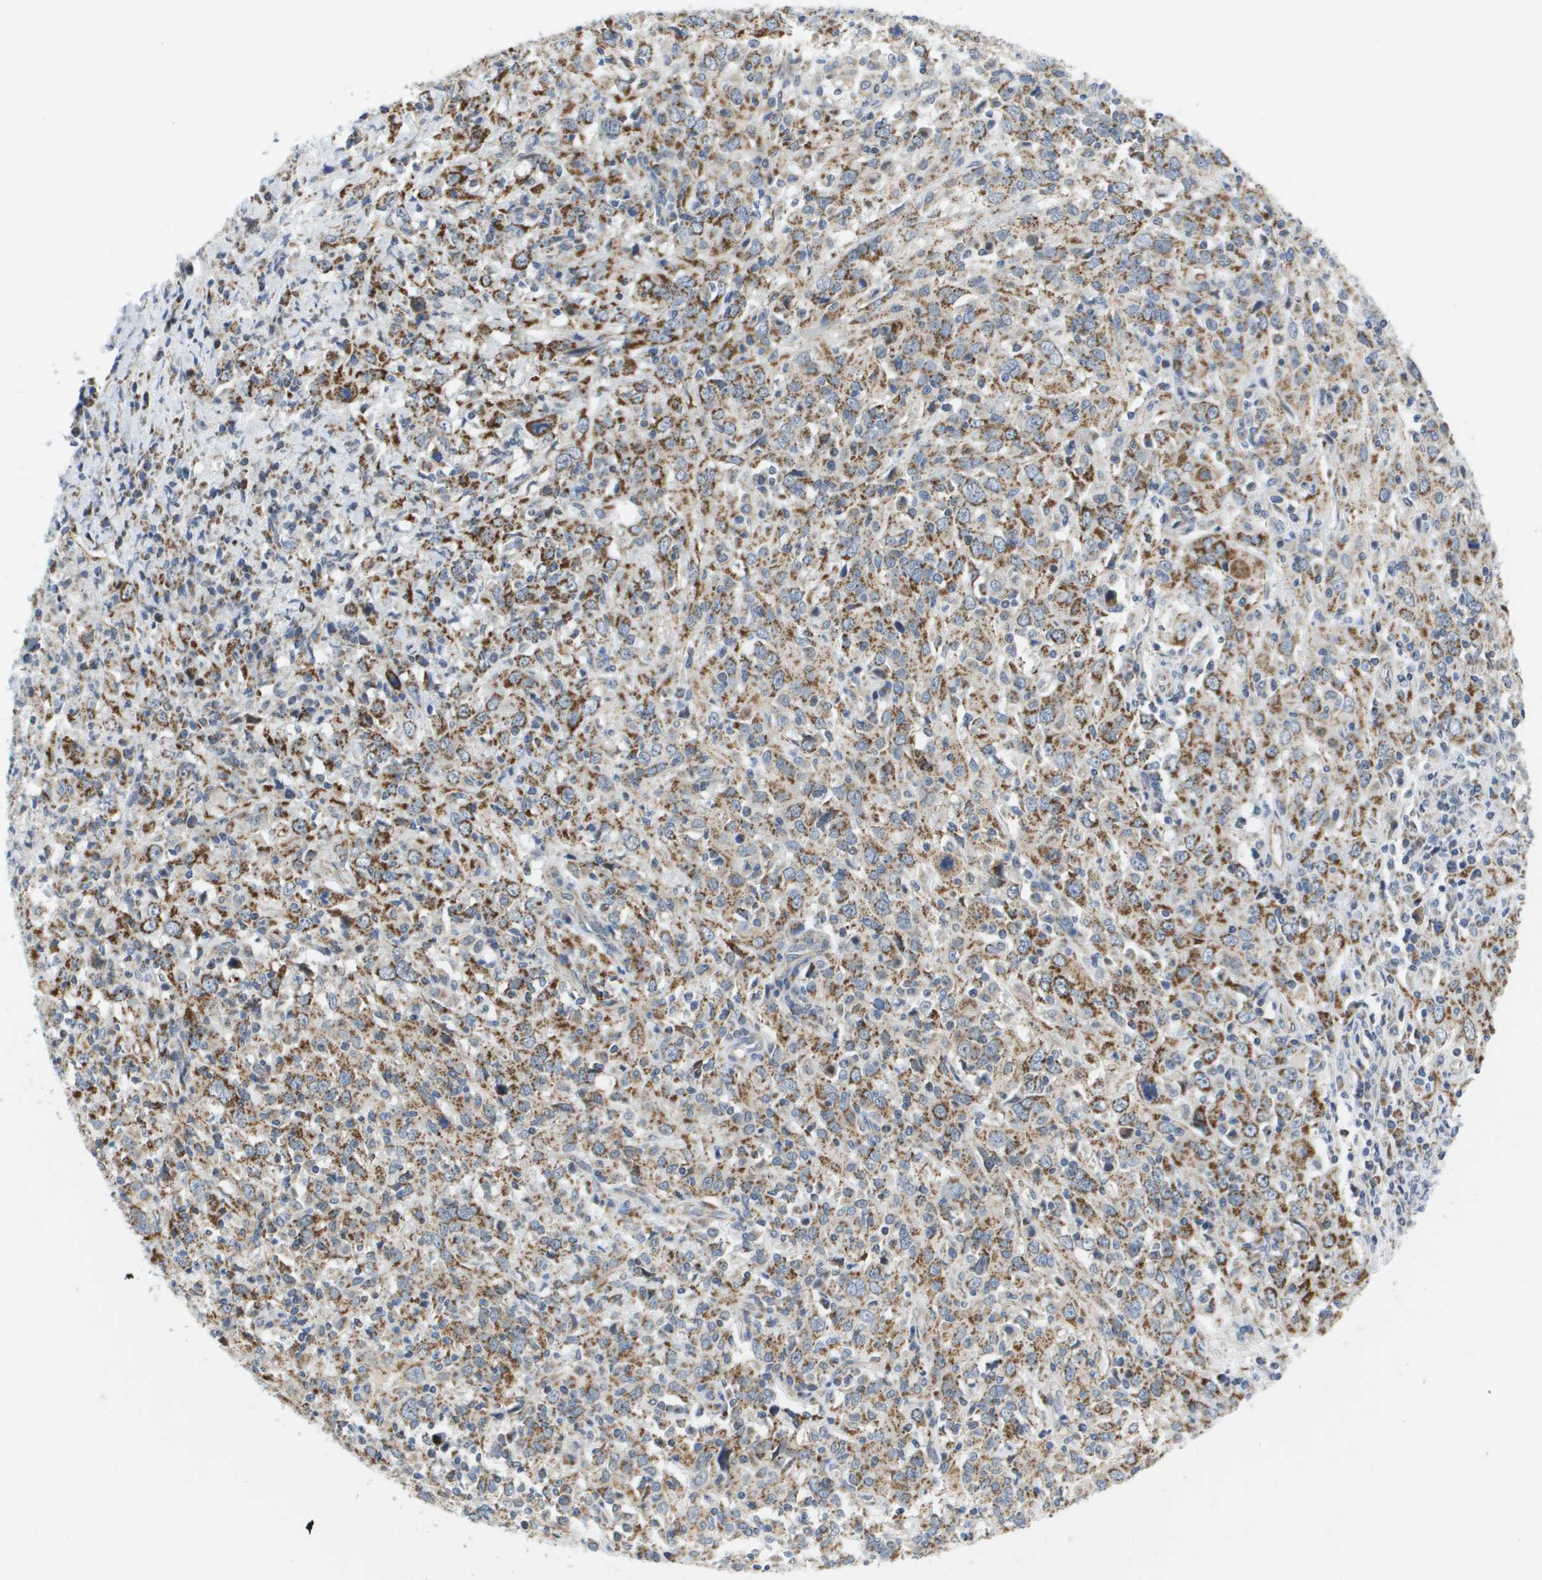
{"staining": {"intensity": "moderate", "quantity": ">75%", "location": "cytoplasmic/membranous"}, "tissue": "cervical cancer", "cell_type": "Tumor cells", "image_type": "cancer", "snomed": [{"axis": "morphology", "description": "Squamous cell carcinoma, NOS"}, {"axis": "topography", "description": "Cervix"}], "caption": "A medium amount of moderate cytoplasmic/membranous staining is seen in about >75% of tumor cells in squamous cell carcinoma (cervical) tissue.", "gene": "KRT23", "patient": {"sex": "female", "age": 46}}